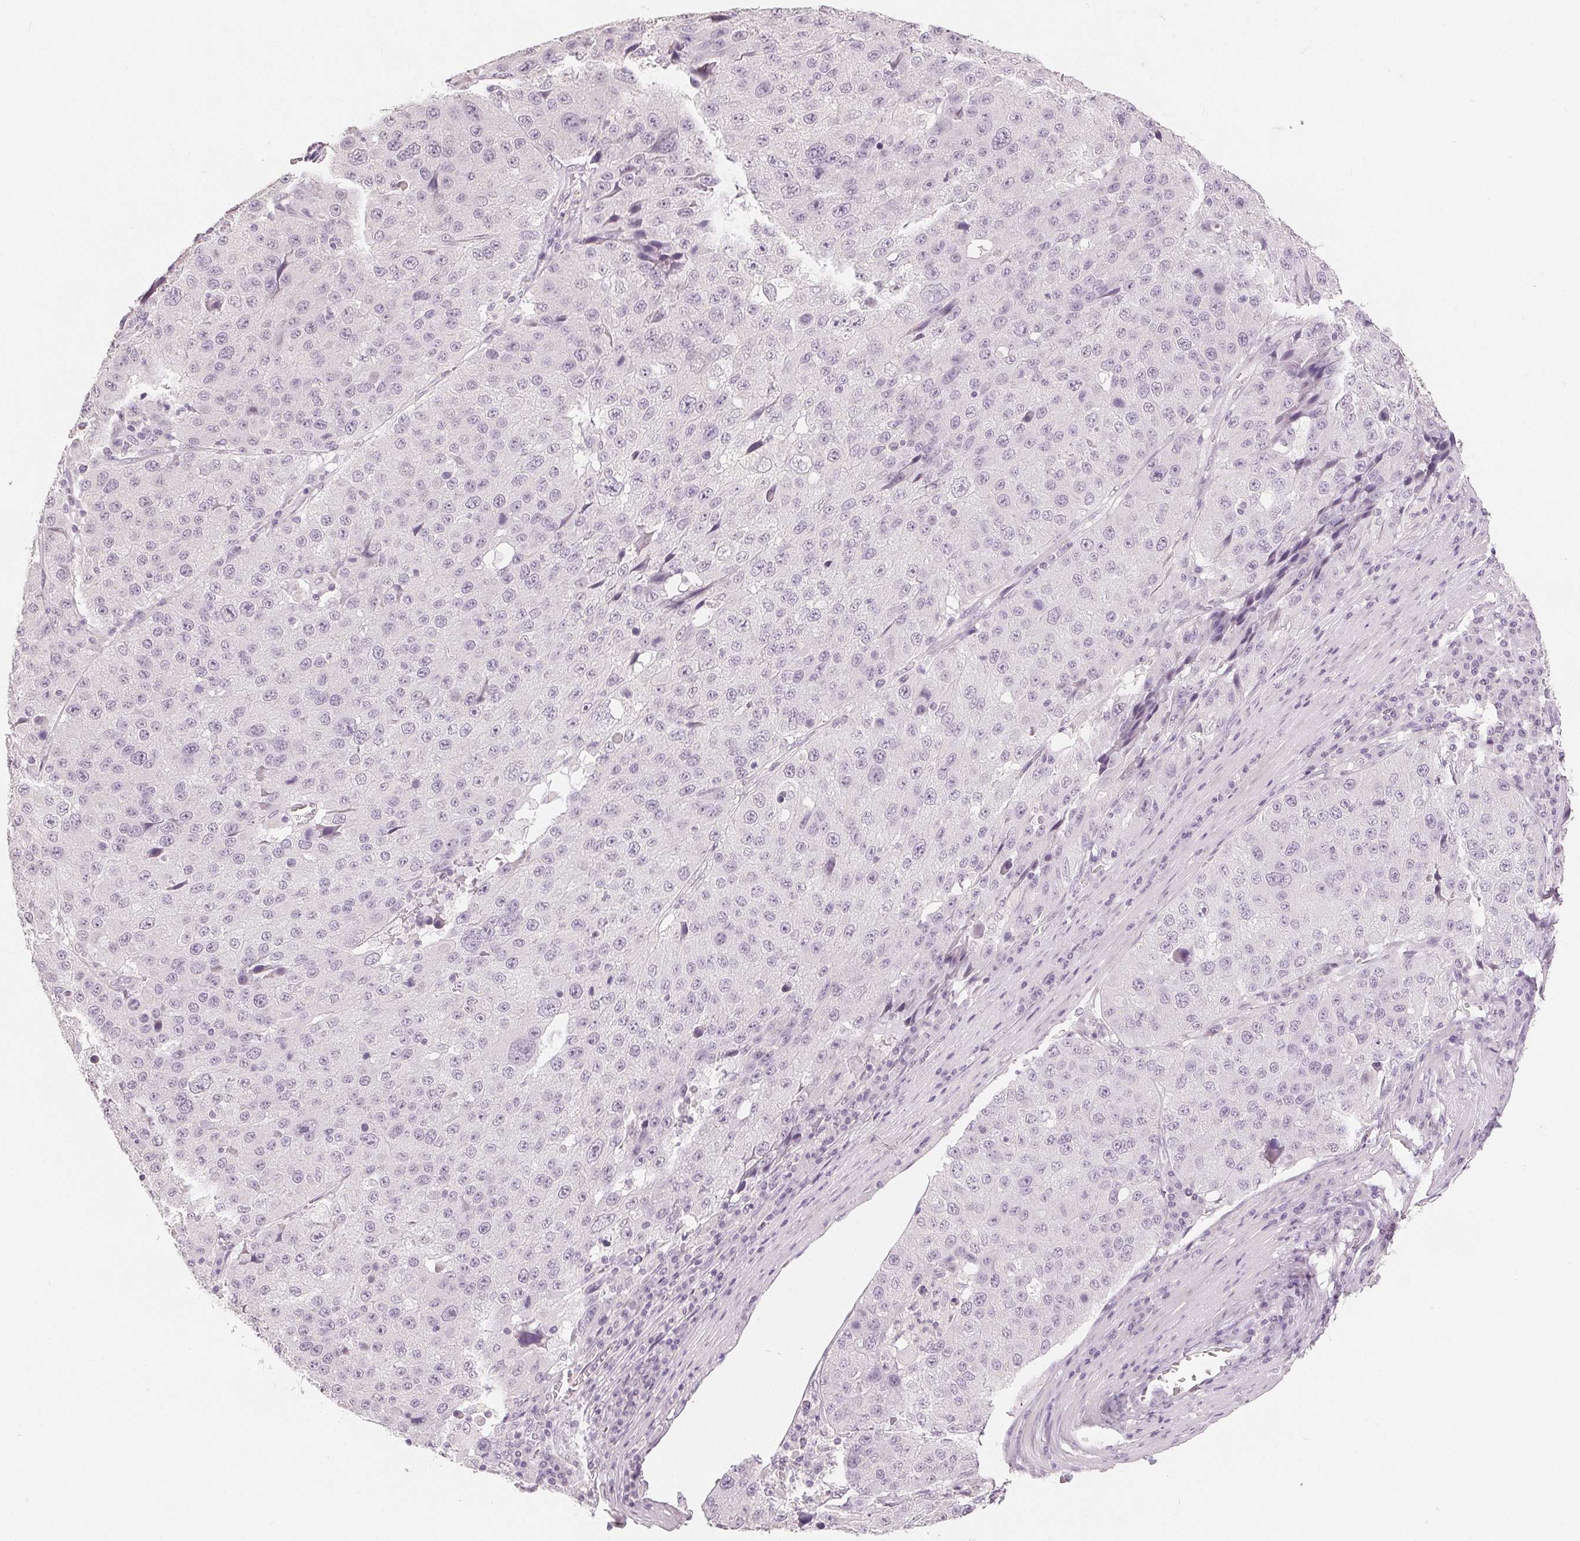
{"staining": {"intensity": "negative", "quantity": "none", "location": "none"}, "tissue": "stomach cancer", "cell_type": "Tumor cells", "image_type": "cancer", "snomed": [{"axis": "morphology", "description": "Adenocarcinoma, NOS"}, {"axis": "topography", "description": "Stomach"}], "caption": "DAB (3,3'-diaminobenzidine) immunohistochemical staining of stomach cancer shows no significant expression in tumor cells.", "gene": "SLC27A5", "patient": {"sex": "male", "age": 71}}